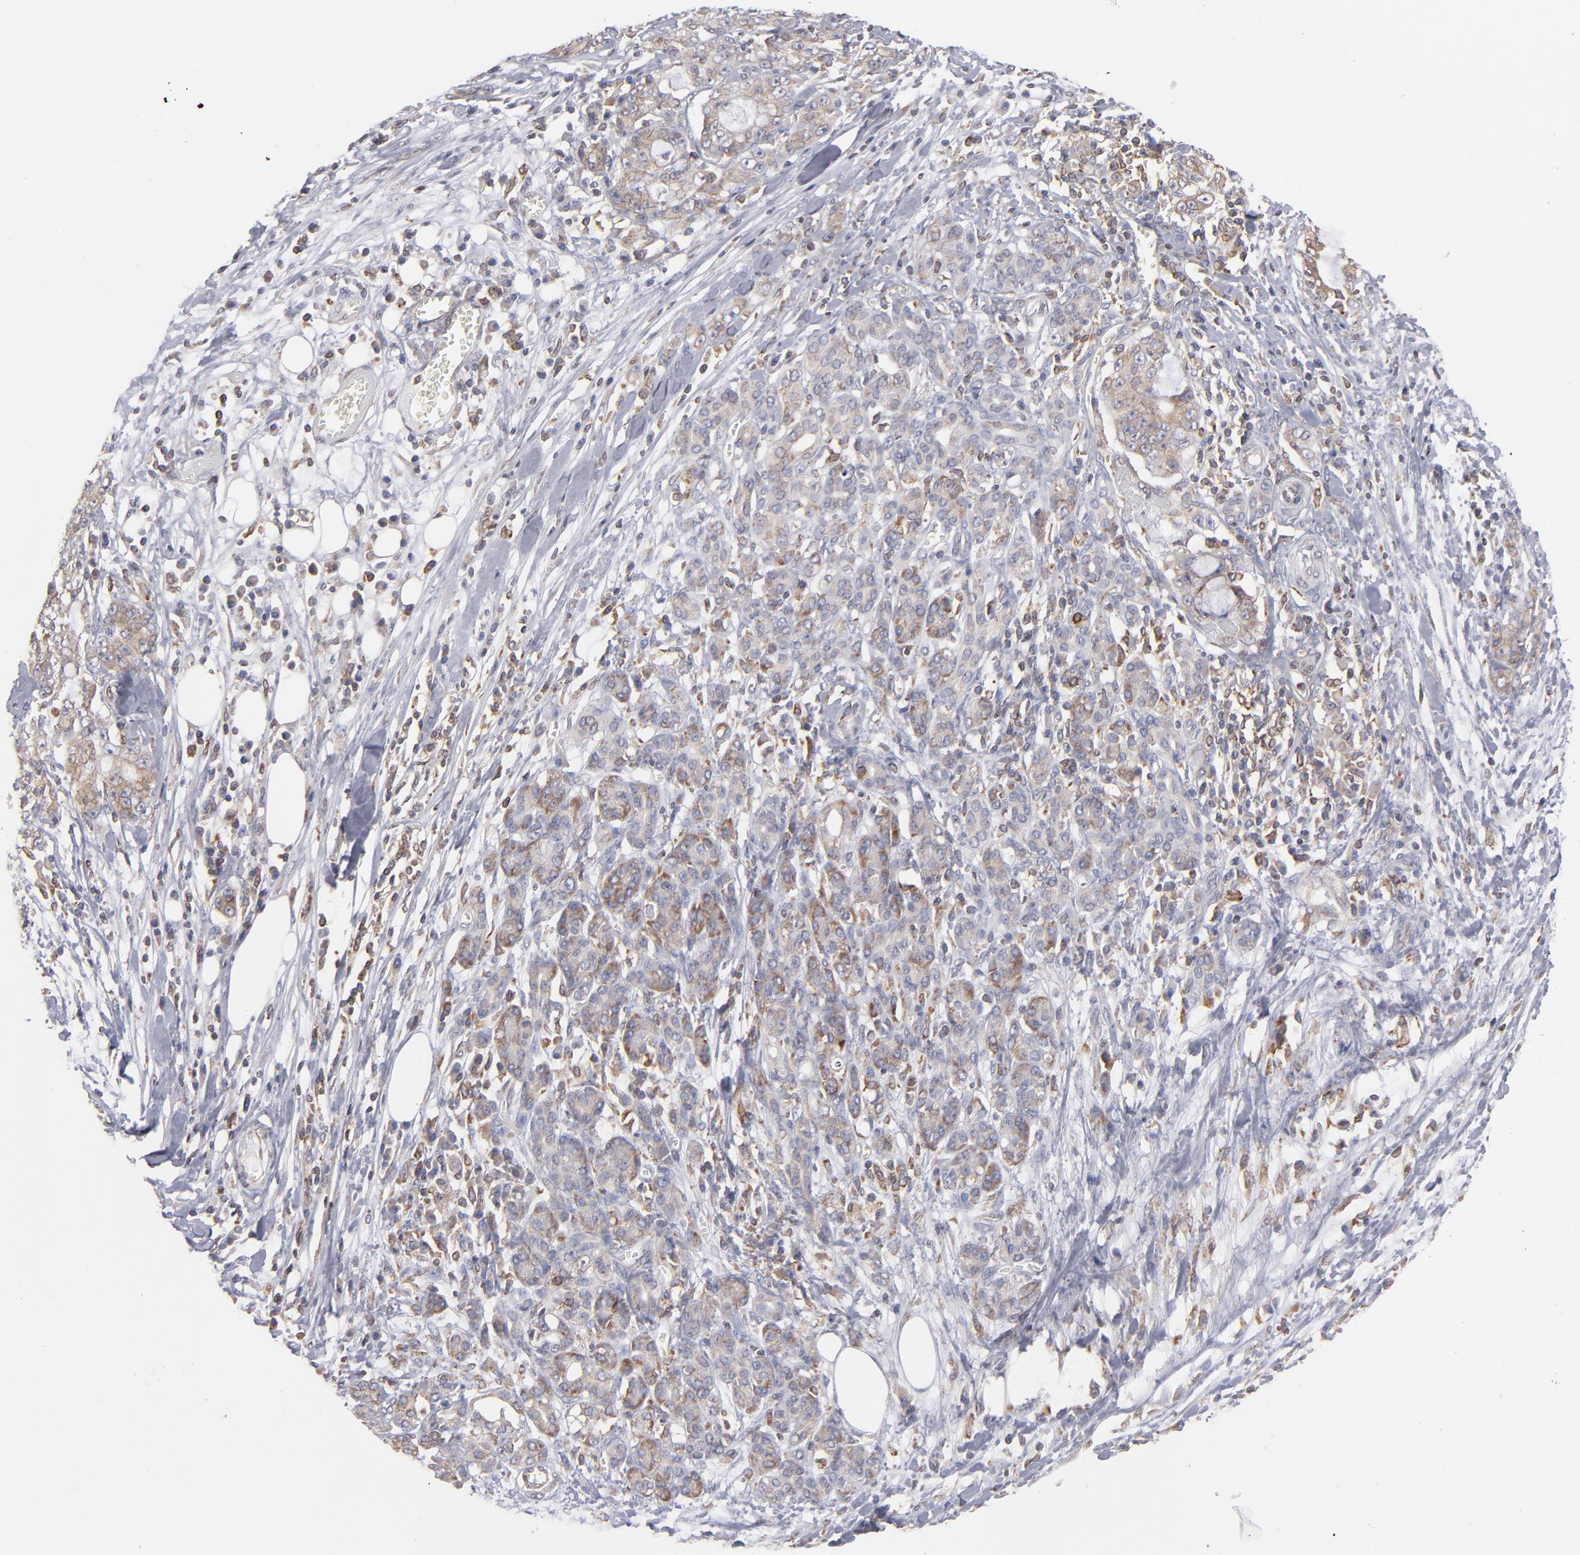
{"staining": {"intensity": "weak", "quantity": ">75%", "location": "cytoplasmic/membranous"}, "tissue": "pancreatic cancer", "cell_type": "Tumor cells", "image_type": "cancer", "snomed": [{"axis": "morphology", "description": "Adenocarcinoma, NOS"}, {"axis": "topography", "description": "Pancreas"}], "caption": "IHC photomicrograph of neoplastic tissue: human pancreatic cancer stained using IHC reveals low levels of weak protein expression localized specifically in the cytoplasmic/membranous of tumor cells, appearing as a cytoplasmic/membranous brown color.", "gene": "TMX1", "patient": {"sex": "female", "age": 73}}